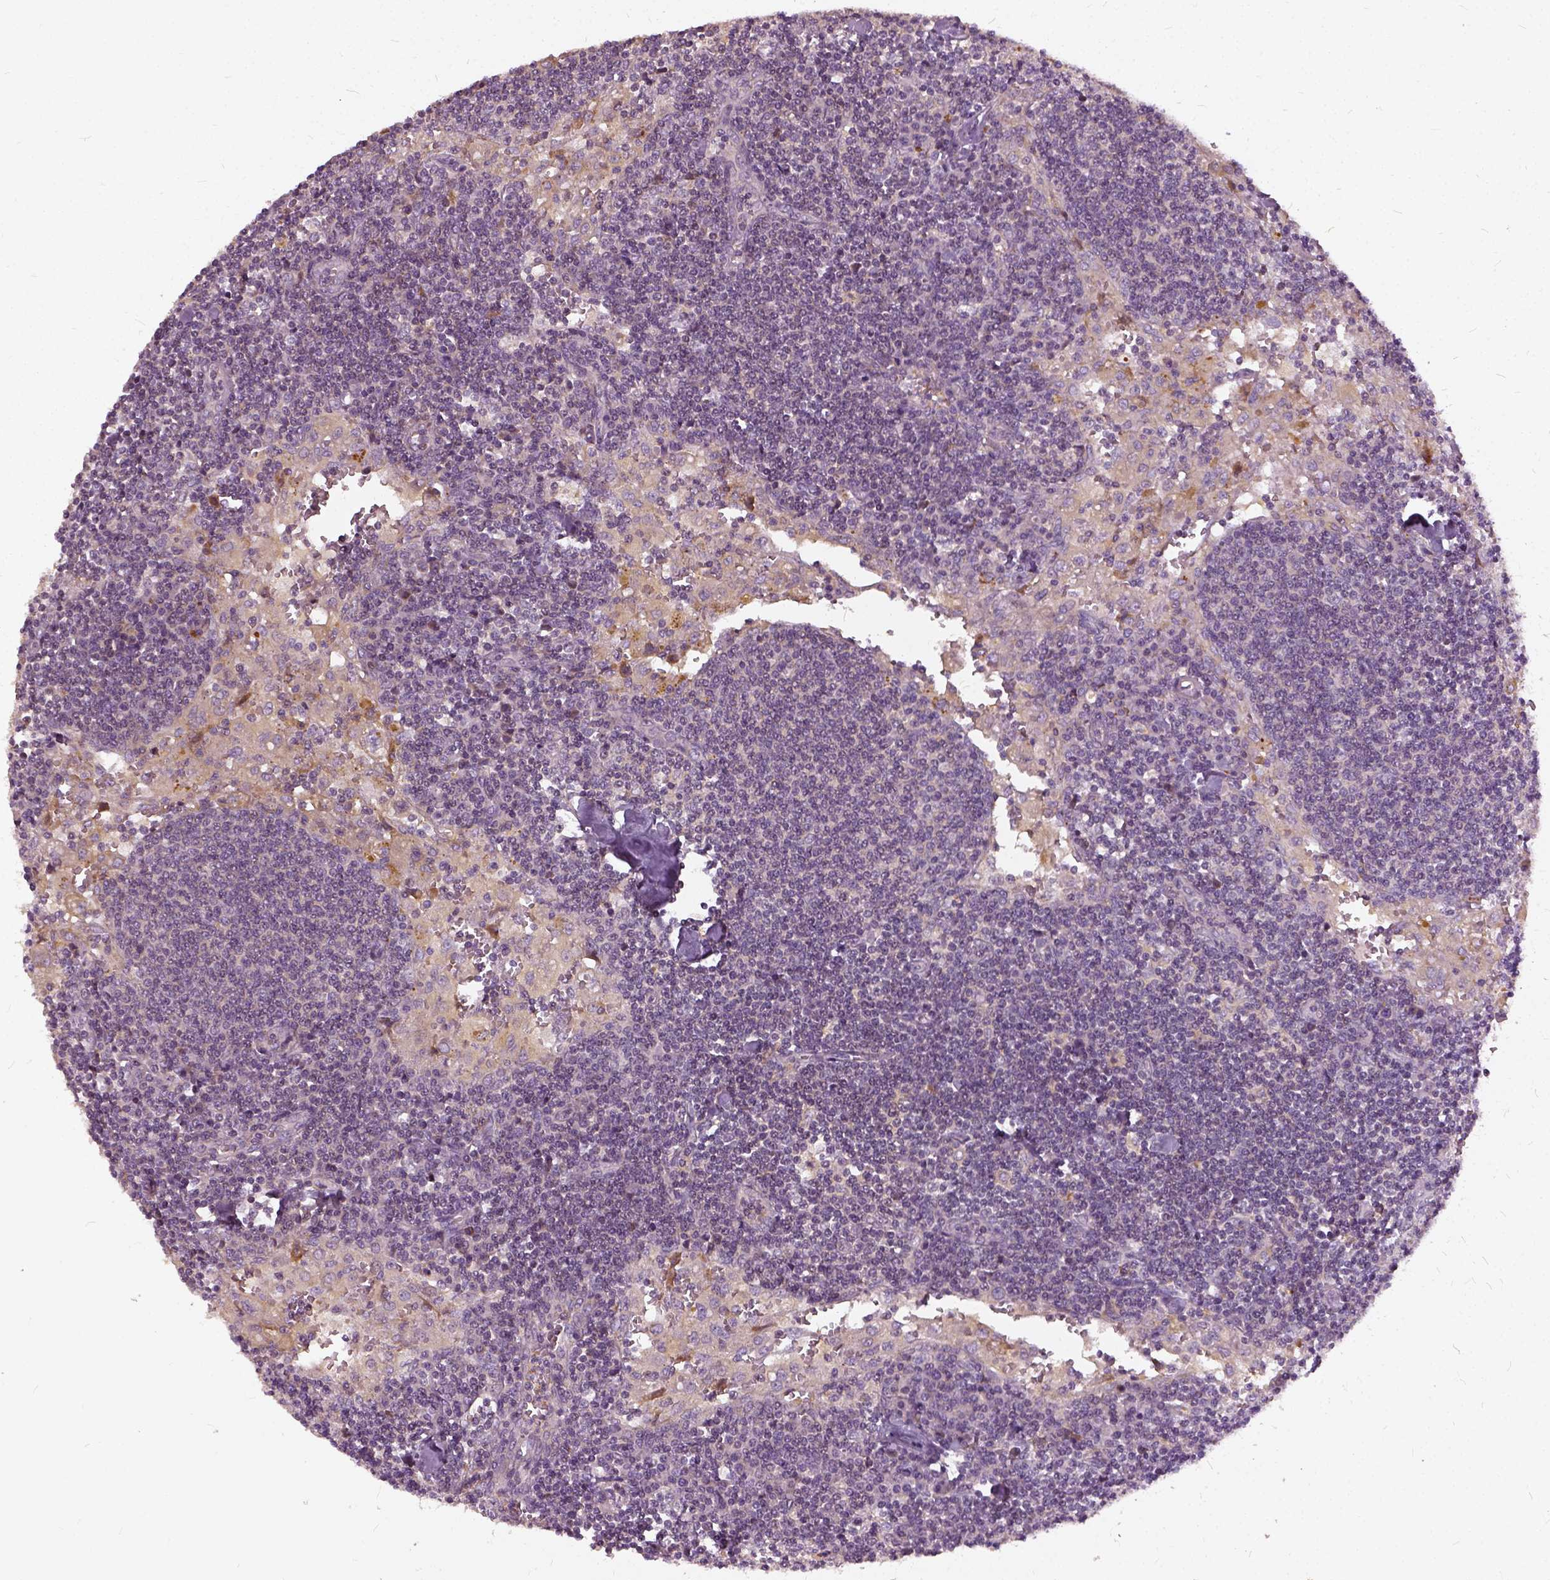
{"staining": {"intensity": "negative", "quantity": "none", "location": "none"}, "tissue": "lymph node", "cell_type": "Germinal center cells", "image_type": "normal", "snomed": [{"axis": "morphology", "description": "Normal tissue, NOS"}, {"axis": "topography", "description": "Lymph node"}], "caption": "An immunohistochemistry (IHC) micrograph of normal lymph node is shown. There is no staining in germinal center cells of lymph node. (DAB immunohistochemistry (IHC) visualized using brightfield microscopy, high magnification).", "gene": "ILRUN", "patient": {"sex": "male", "age": 55}}